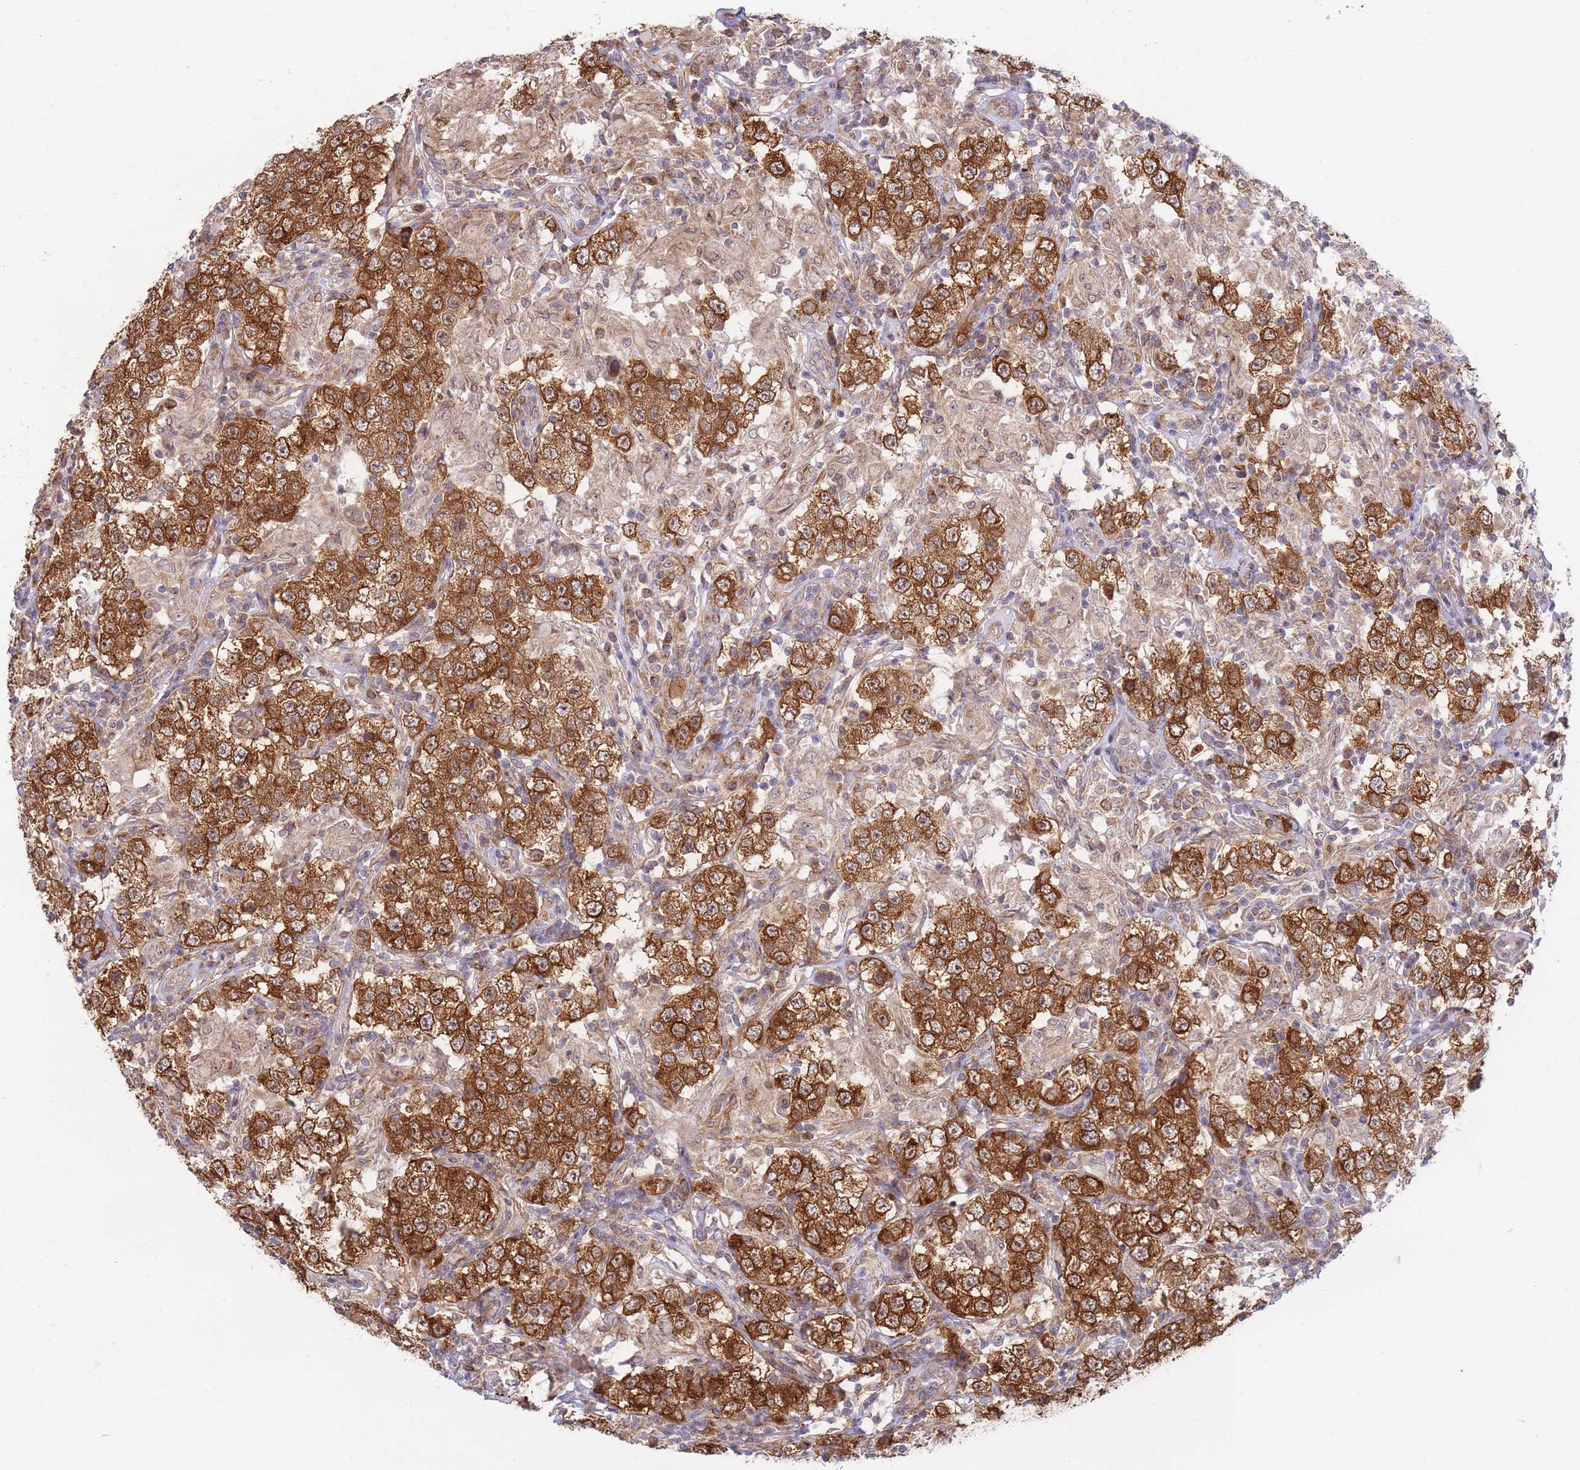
{"staining": {"intensity": "strong", "quantity": ">75%", "location": "cytoplasmic/membranous"}, "tissue": "testis cancer", "cell_type": "Tumor cells", "image_type": "cancer", "snomed": [{"axis": "morphology", "description": "Seminoma, NOS"}, {"axis": "morphology", "description": "Carcinoma, Embryonal, NOS"}, {"axis": "topography", "description": "Testis"}], "caption": "A photomicrograph showing strong cytoplasmic/membranous expression in about >75% of tumor cells in seminoma (testis), as visualized by brown immunohistochemical staining.", "gene": "EXOSC8", "patient": {"sex": "male", "age": 41}}